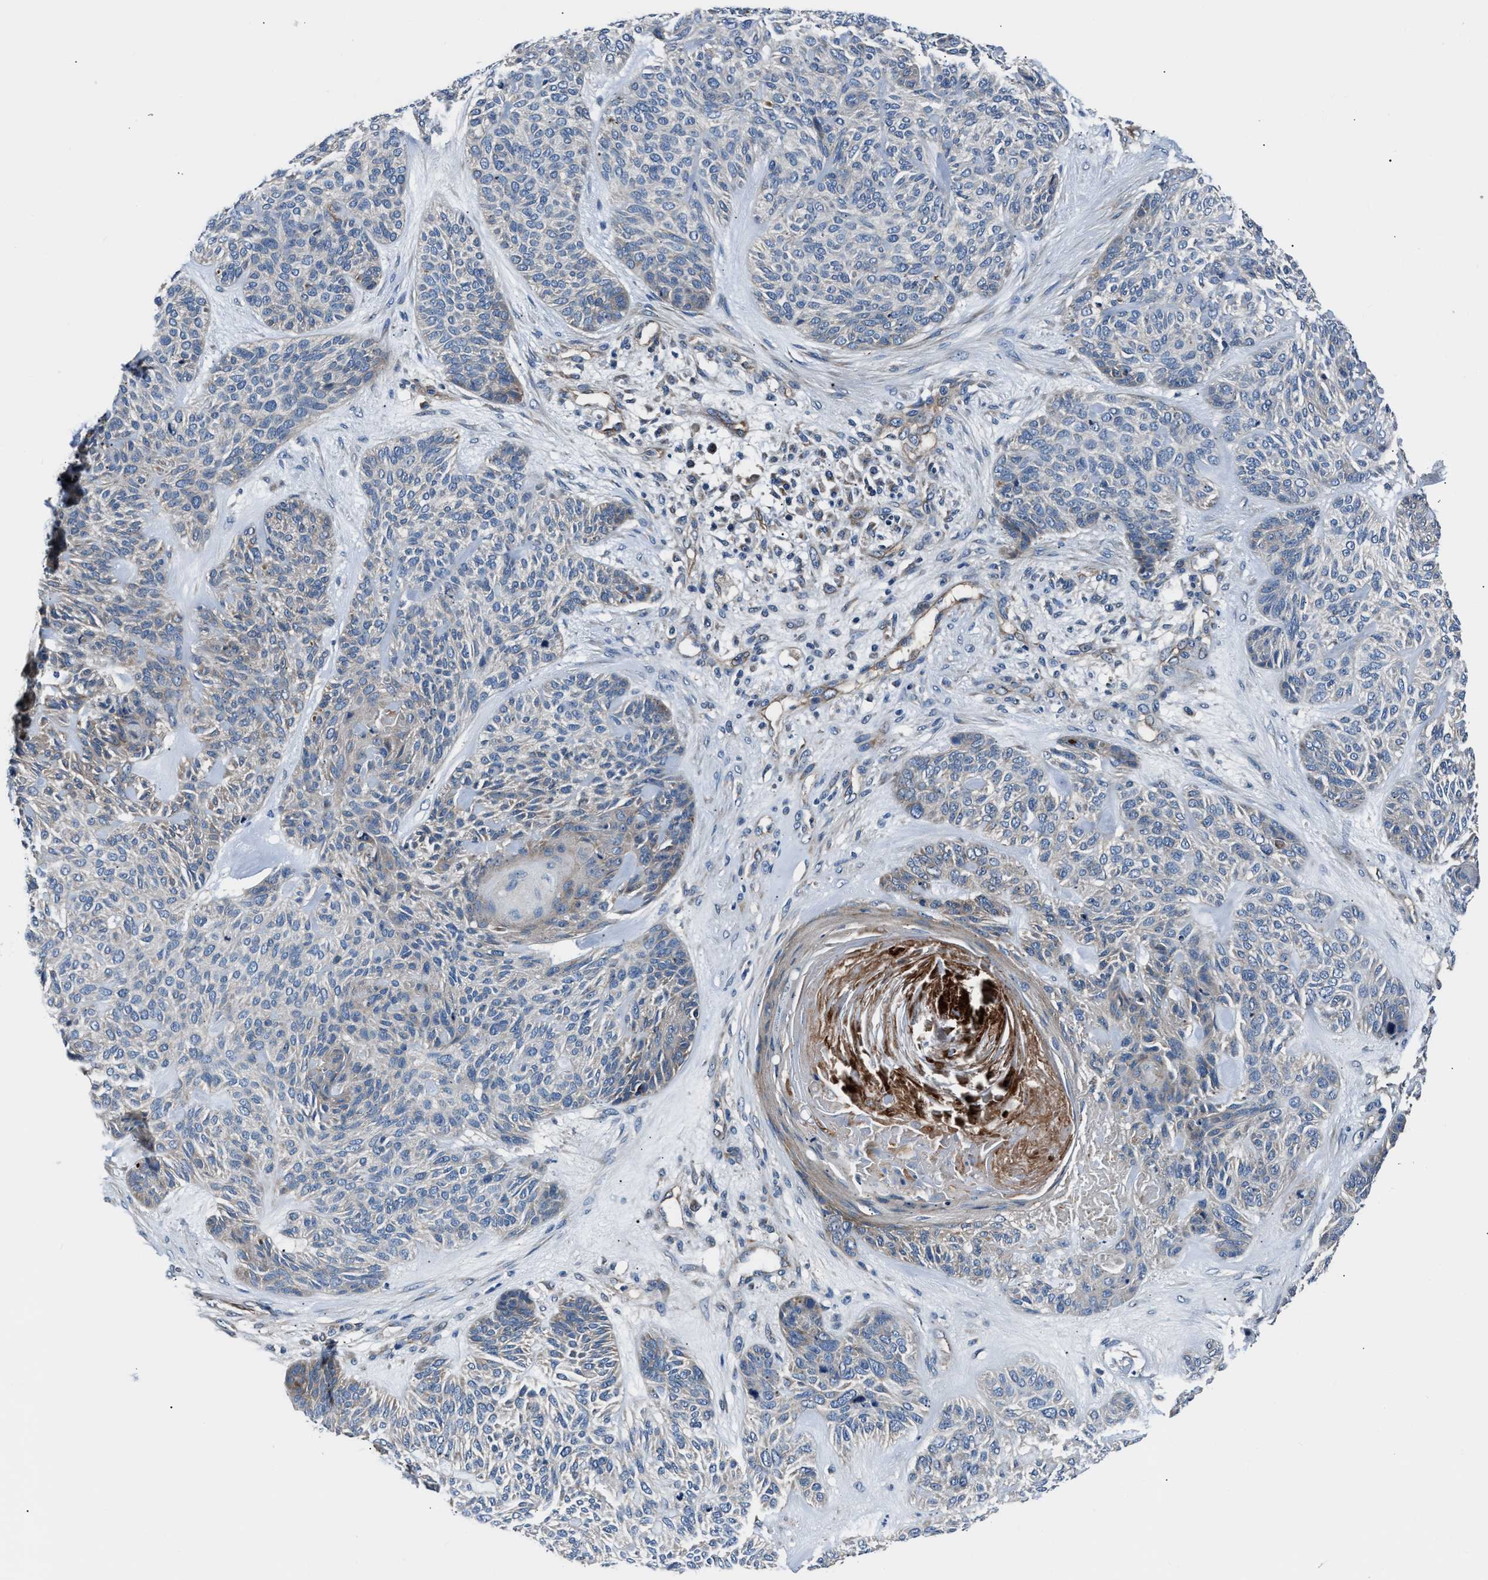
{"staining": {"intensity": "moderate", "quantity": "<25%", "location": "cytoplasmic/membranous"}, "tissue": "skin cancer", "cell_type": "Tumor cells", "image_type": "cancer", "snomed": [{"axis": "morphology", "description": "Basal cell carcinoma"}, {"axis": "topography", "description": "Skin"}], "caption": "An image showing moderate cytoplasmic/membranous staining in approximately <25% of tumor cells in skin cancer, as visualized by brown immunohistochemical staining.", "gene": "GGCT", "patient": {"sex": "male", "age": 55}}